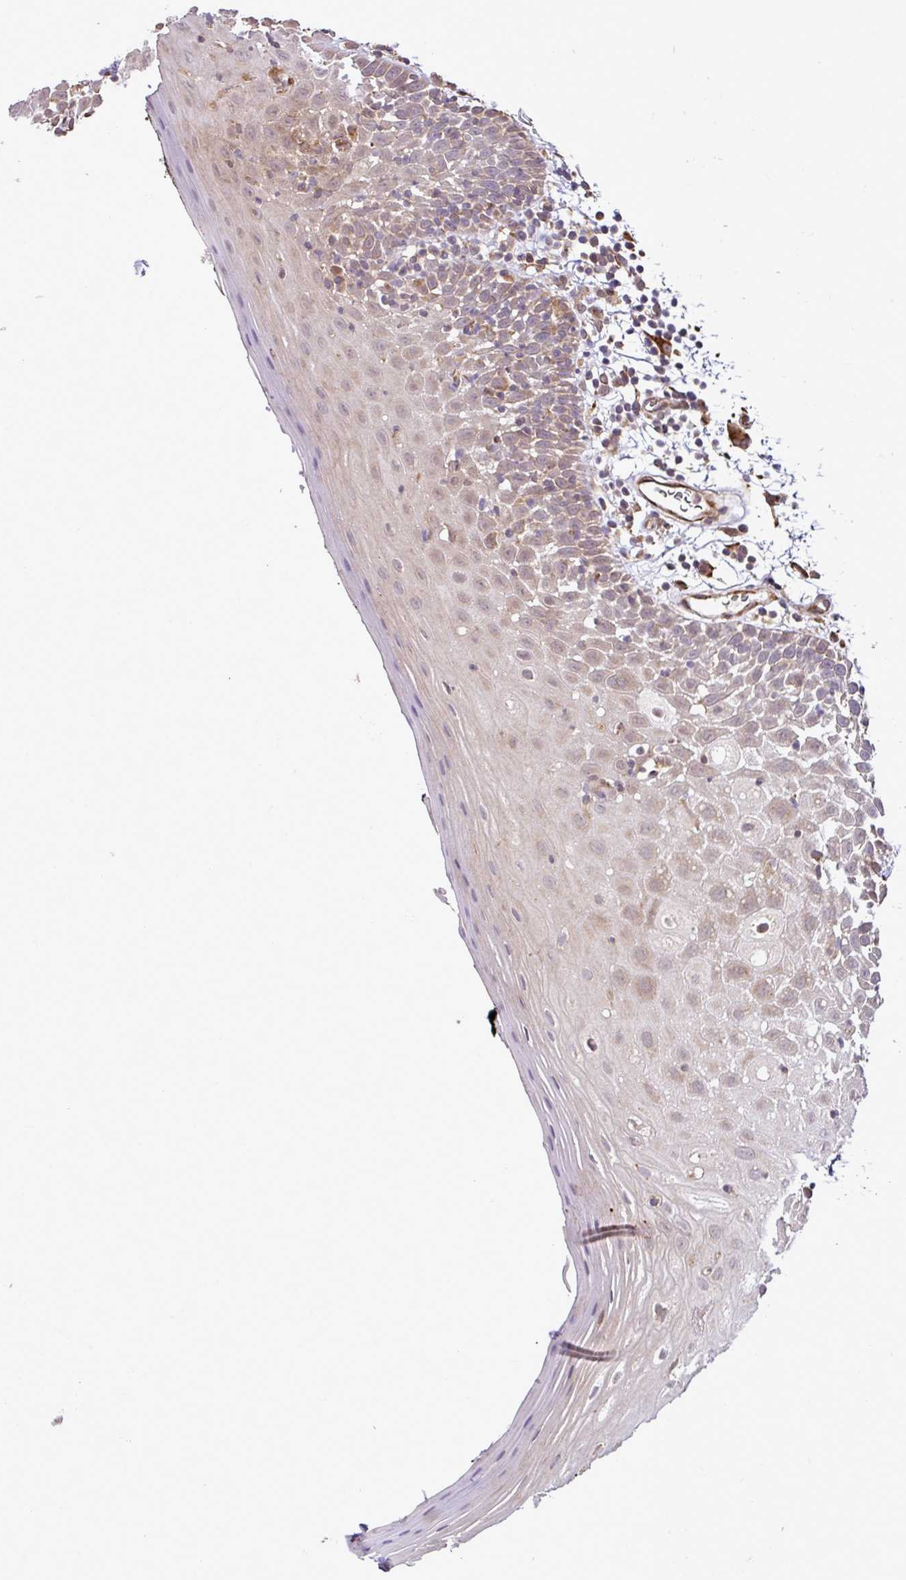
{"staining": {"intensity": "moderate", "quantity": ">75%", "location": "cytoplasmic/membranous"}, "tissue": "oral mucosa", "cell_type": "Squamous epithelial cells", "image_type": "normal", "snomed": [{"axis": "morphology", "description": "Normal tissue, NOS"}, {"axis": "morphology", "description": "Squamous cell carcinoma, NOS"}, {"axis": "topography", "description": "Oral tissue"}, {"axis": "topography", "description": "Tounge, NOS"}, {"axis": "topography", "description": "Head-Neck"}], "caption": "The histopathology image shows staining of unremarkable oral mucosa, revealing moderate cytoplasmic/membranous protein expression (brown color) within squamous epithelial cells.", "gene": "DLGAP4", "patient": {"sex": "male", "age": 76}}